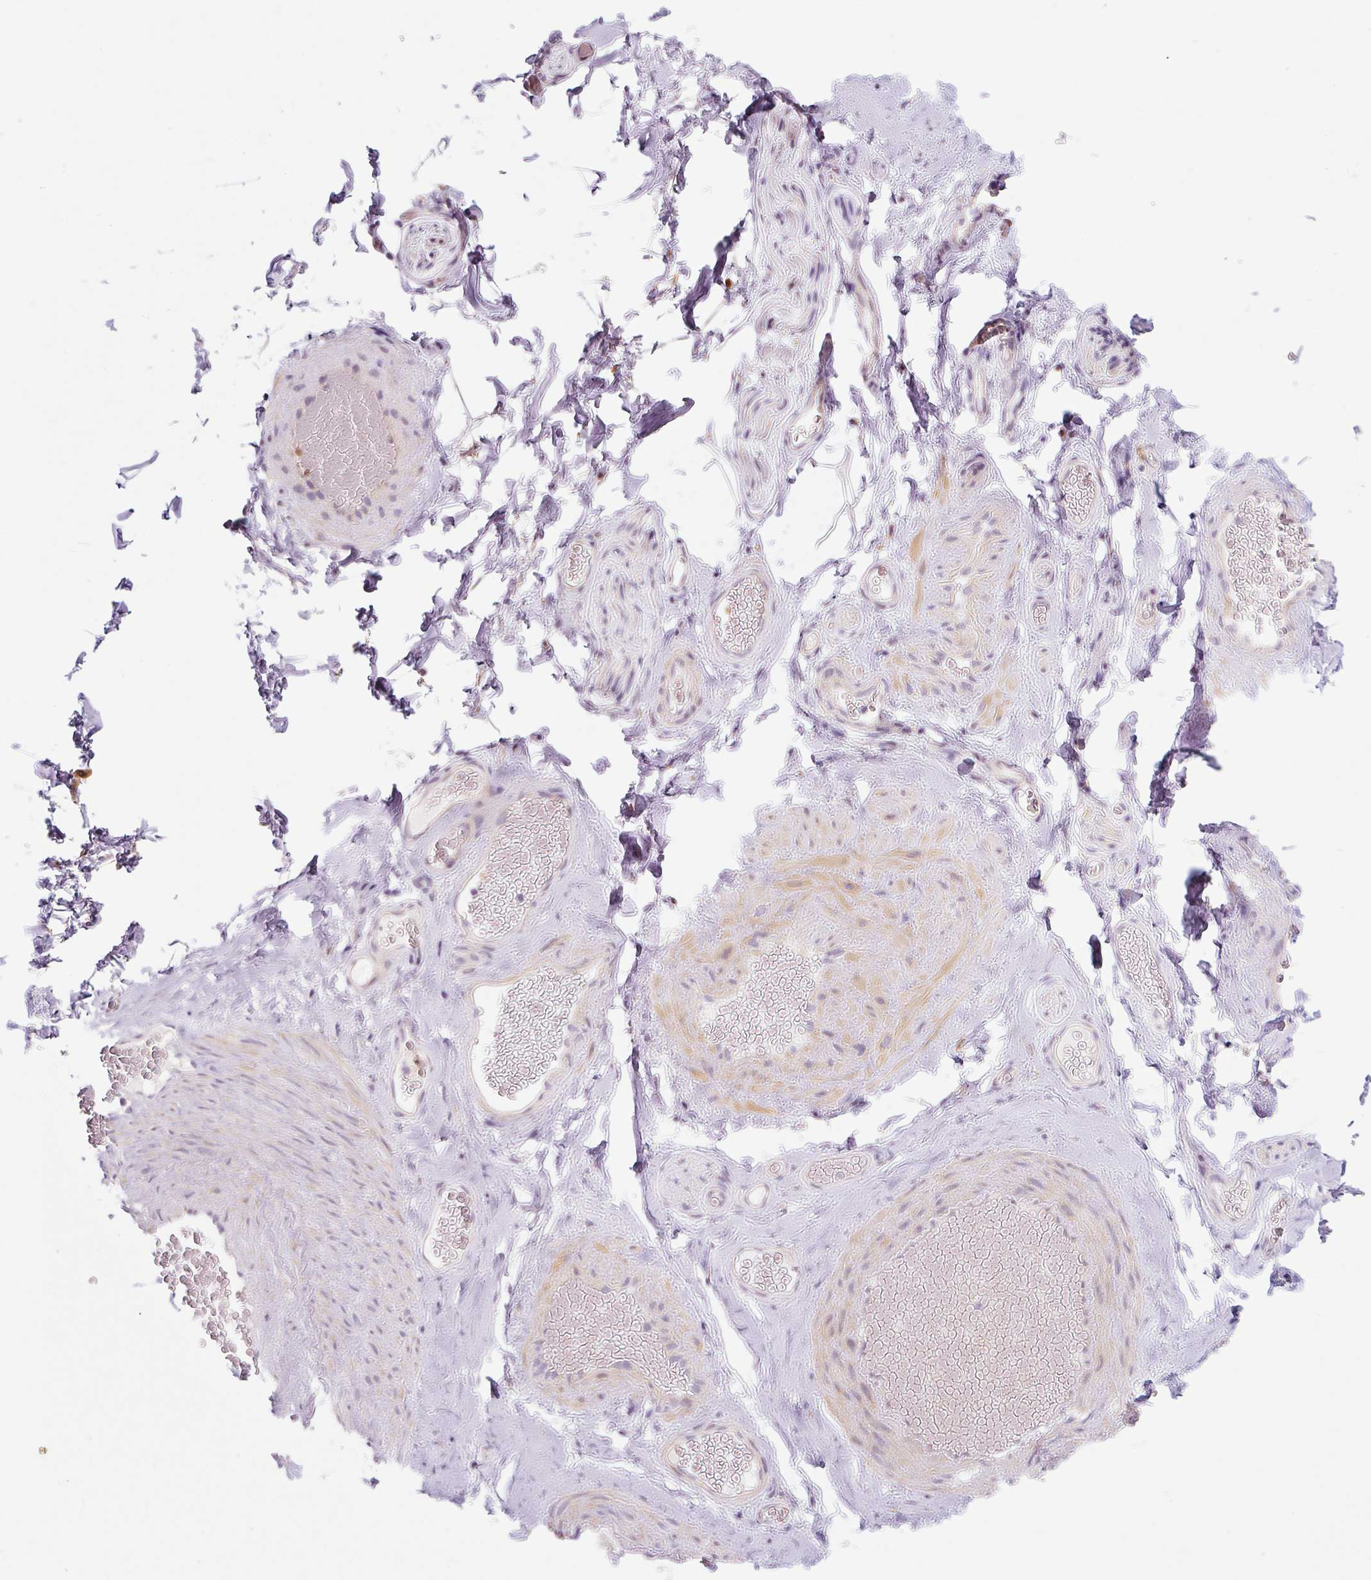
{"staining": {"intensity": "negative", "quantity": "none", "location": "none"}, "tissue": "adipose tissue", "cell_type": "Adipocytes", "image_type": "normal", "snomed": [{"axis": "morphology", "description": "Normal tissue, NOS"}, {"axis": "topography", "description": "Vascular tissue"}, {"axis": "topography", "description": "Peripheral nerve tissue"}], "caption": "Immunohistochemistry histopathology image of normal adipose tissue stained for a protein (brown), which demonstrates no expression in adipocytes.", "gene": "FUT10", "patient": {"sex": "male", "age": 41}}